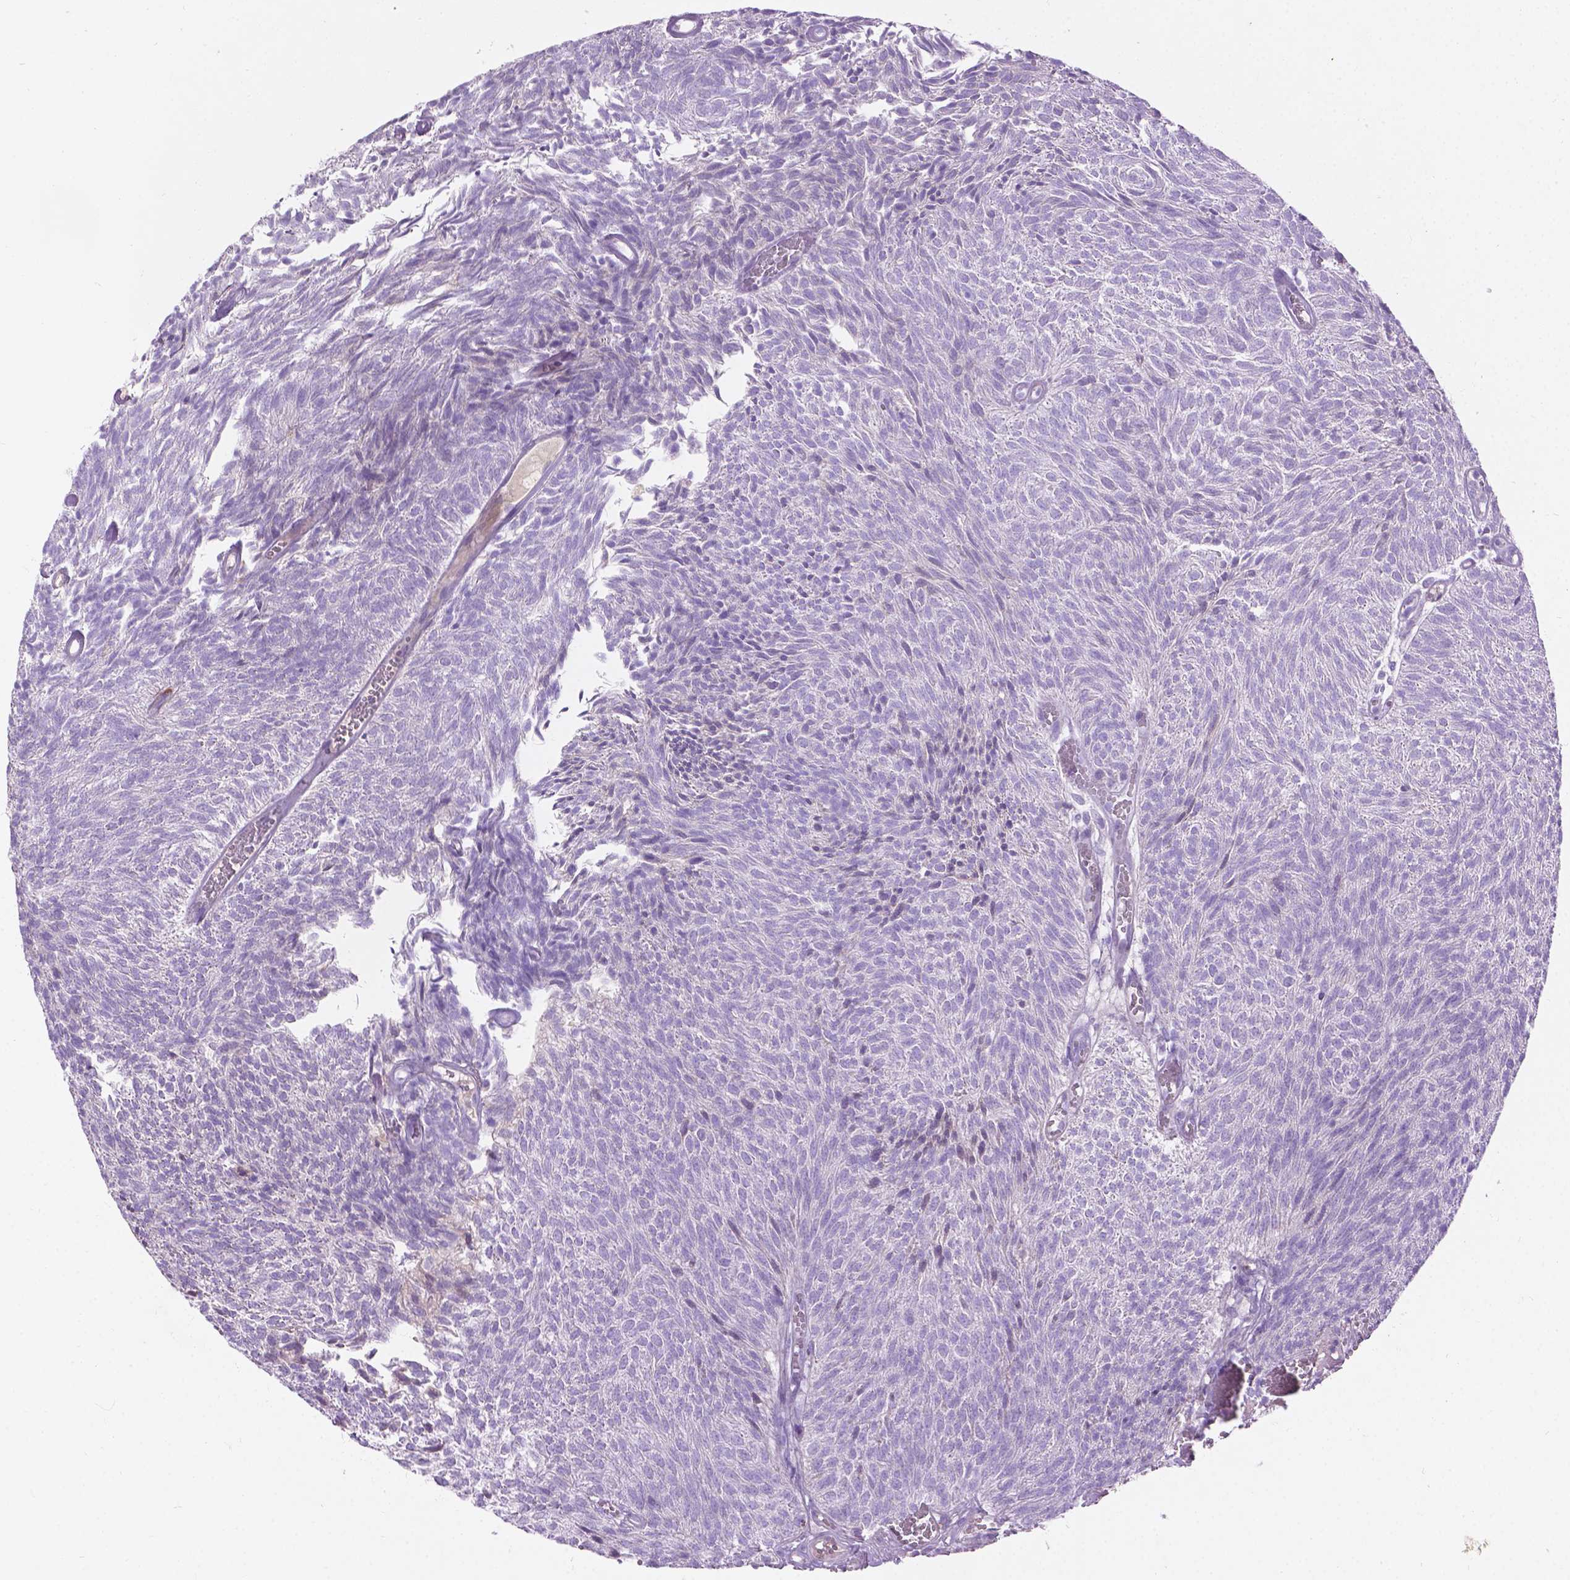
{"staining": {"intensity": "negative", "quantity": "none", "location": "none"}, "tissue": "urothelial cancer", "cell_type": "Tumor cells", "image_type": "cancer", "snomed": [{"axis": "morphology", "description": "Urothelial carcinoma, Low grade"}, {"axis": "topography", "description": "Urinary bladder"}], "caption": "Photomicrograph shows no significant protein expression in tumor cells of low-grade urothelial carcinoma.", "gene": "NOXO1", "patient": {"sex": "male", "age": 77}}